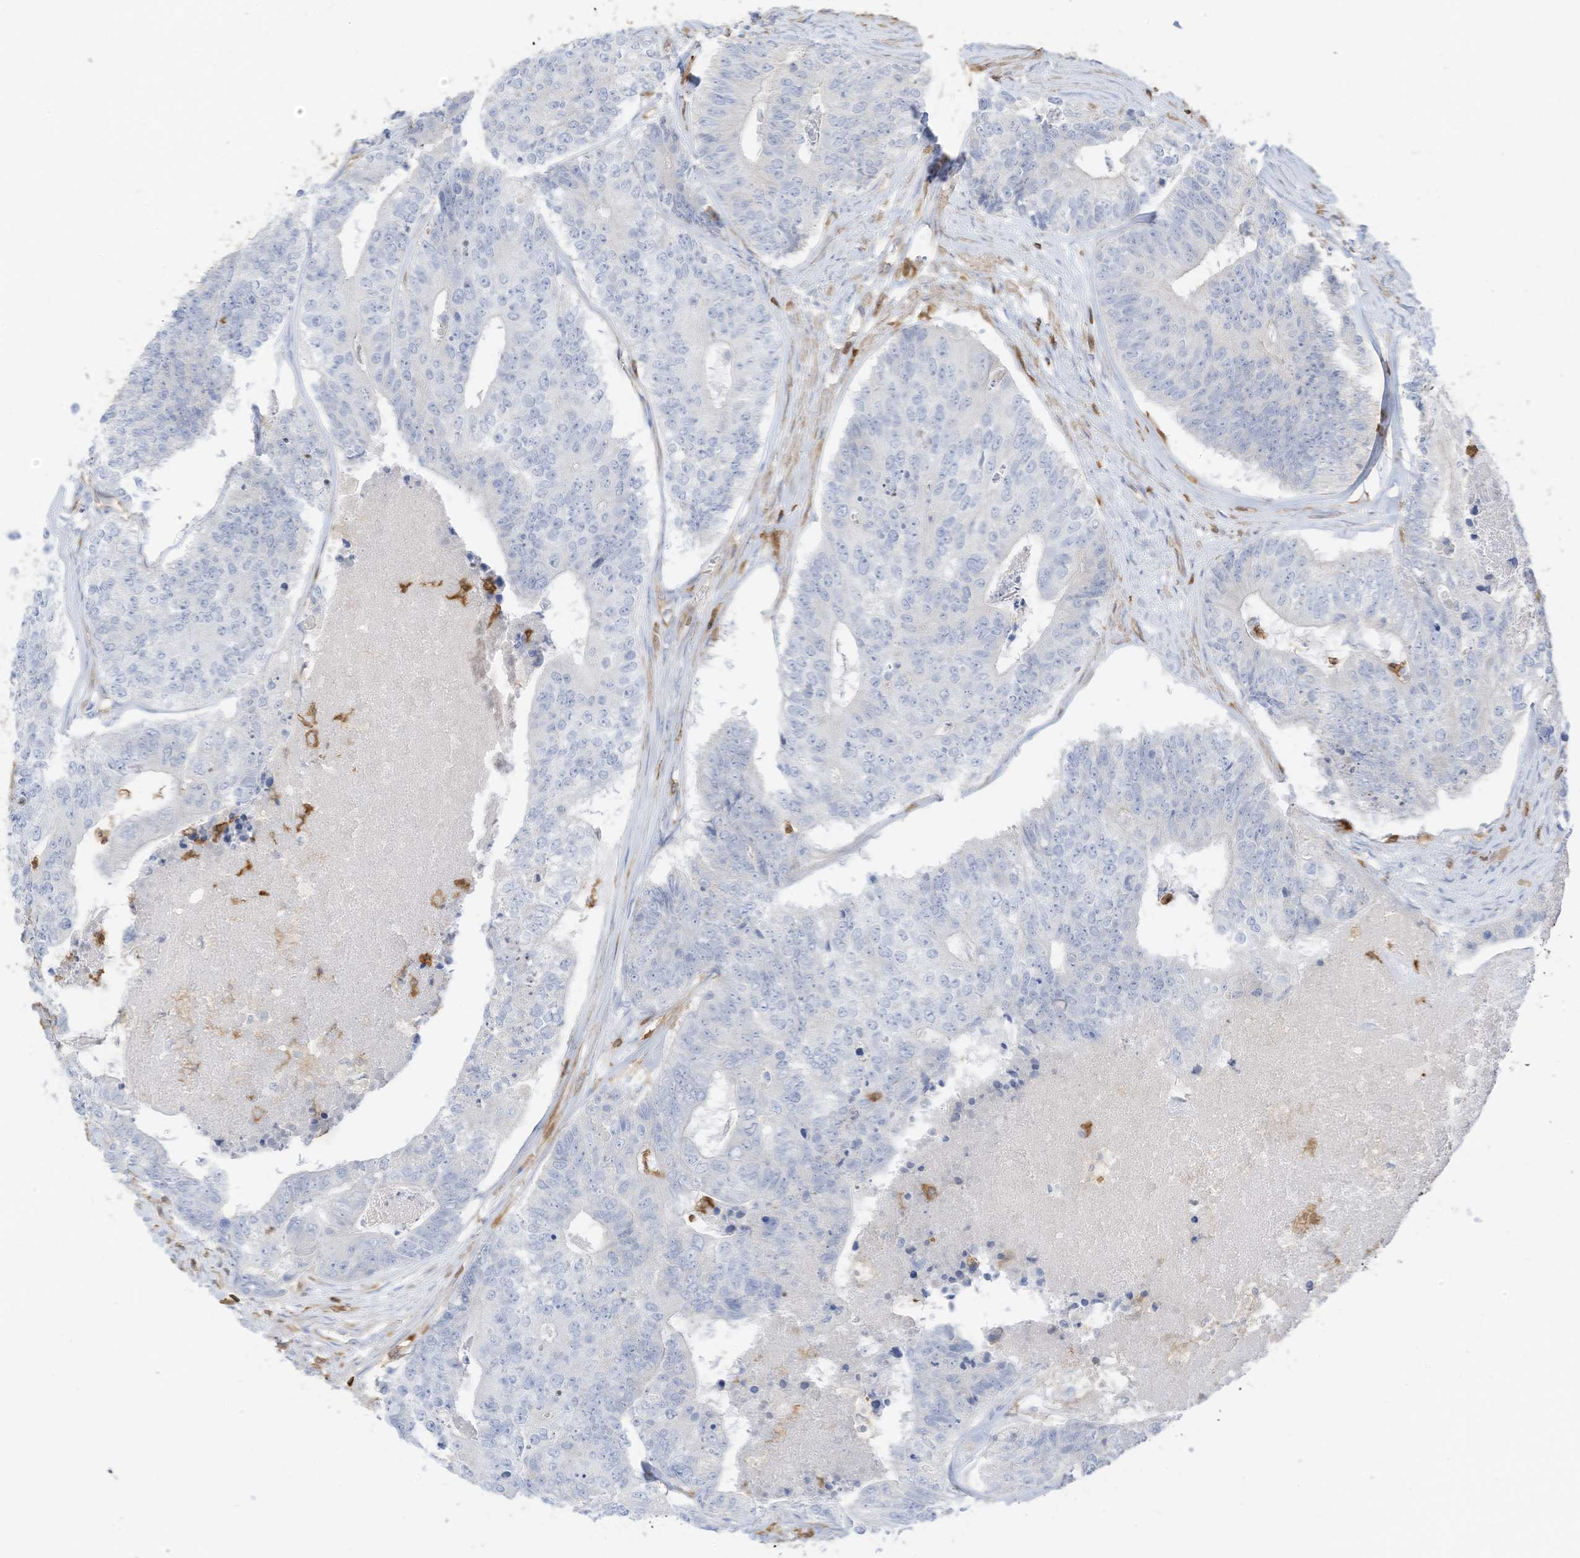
{"staining": {"intensity": "negative", "quantity": "none", "location": "none"}, "tissue": "colorectal cancer", "cell_type": "Tumor cells", "image_type": "cancer", "snomed": [{"axis": "morphology", "description": "Adenocarcinoma, NOS"}, {"axis": "topography", "description": "Colon"}], "caption": "An immunohistochemistry histopathology image of colorectal cancer (adenocarcinoma) is shown. There is no staining in tumor cells of colorectal cancer (adenocarcinoma). The staining was performed using DAB to visualize the protein expression in brown, while the nuclei were stained in blue with hematoxylin (Magnification: 20x).", "gene": "ARHGAP25", "patient": {"sex": "female", "age": 67}}